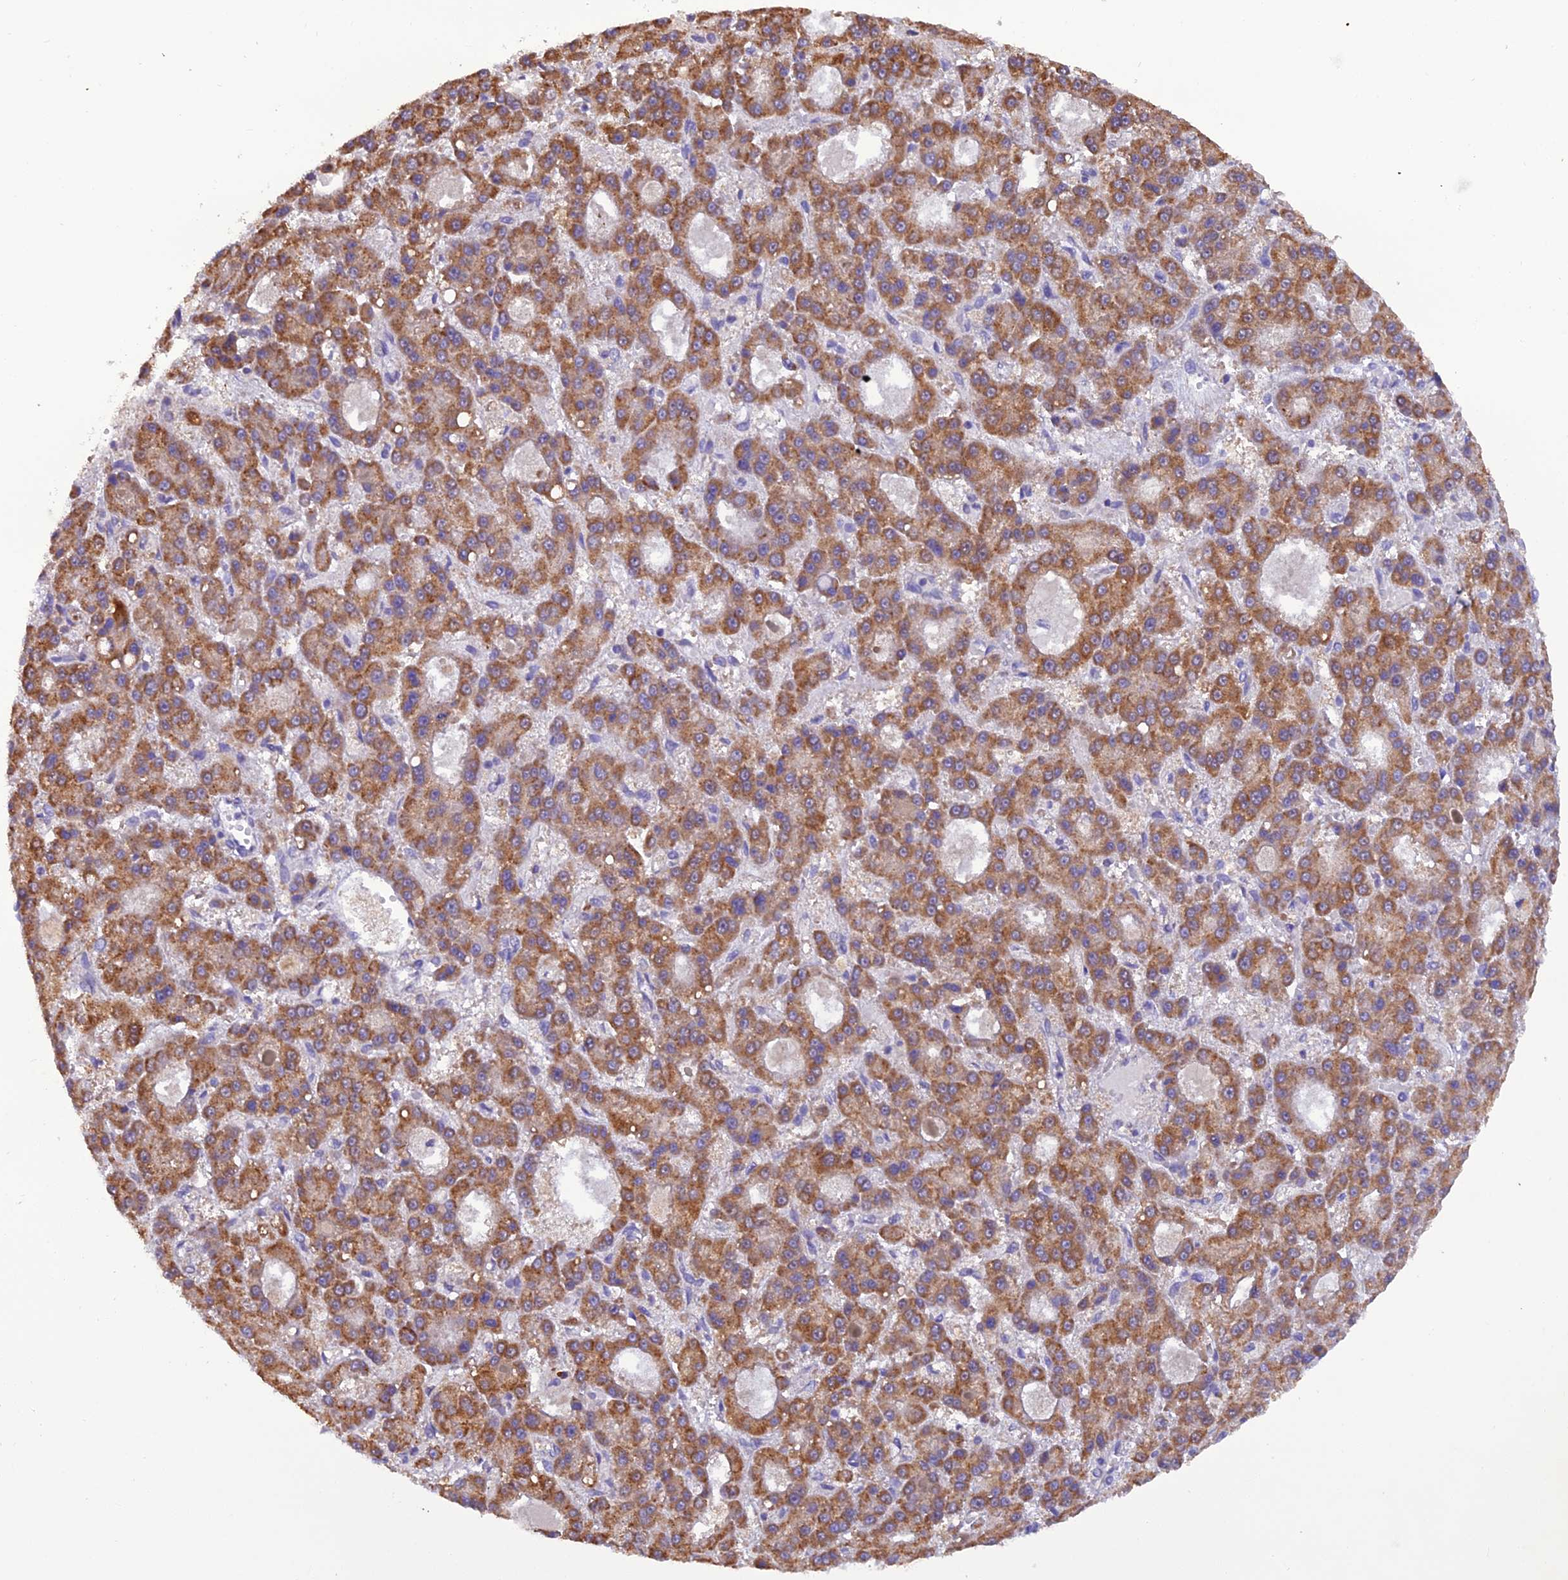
{"staining": {"intensity": "moderate", "quantity": ">75%", "location": "cytoplasmic/membranous"}, "tissue": "liver cancer", "cell_type": "Tumor cells", "image_type": "cancer", "snomed": [{"axis": "morphology", "description": "Carcinoma, Hepatocellular, NOS"}, {"axis": "topography", "description": "Liver"}], "caption": "About >75% of tumor cells in liver cancer (hepatocellular carcinoma) reveal moderate cytoplasmic/membranous protein positivity as visualized by brown immunohistochemical staining.", "gene": "GPD1", "patient": {"sex": "male", "age": 70}}